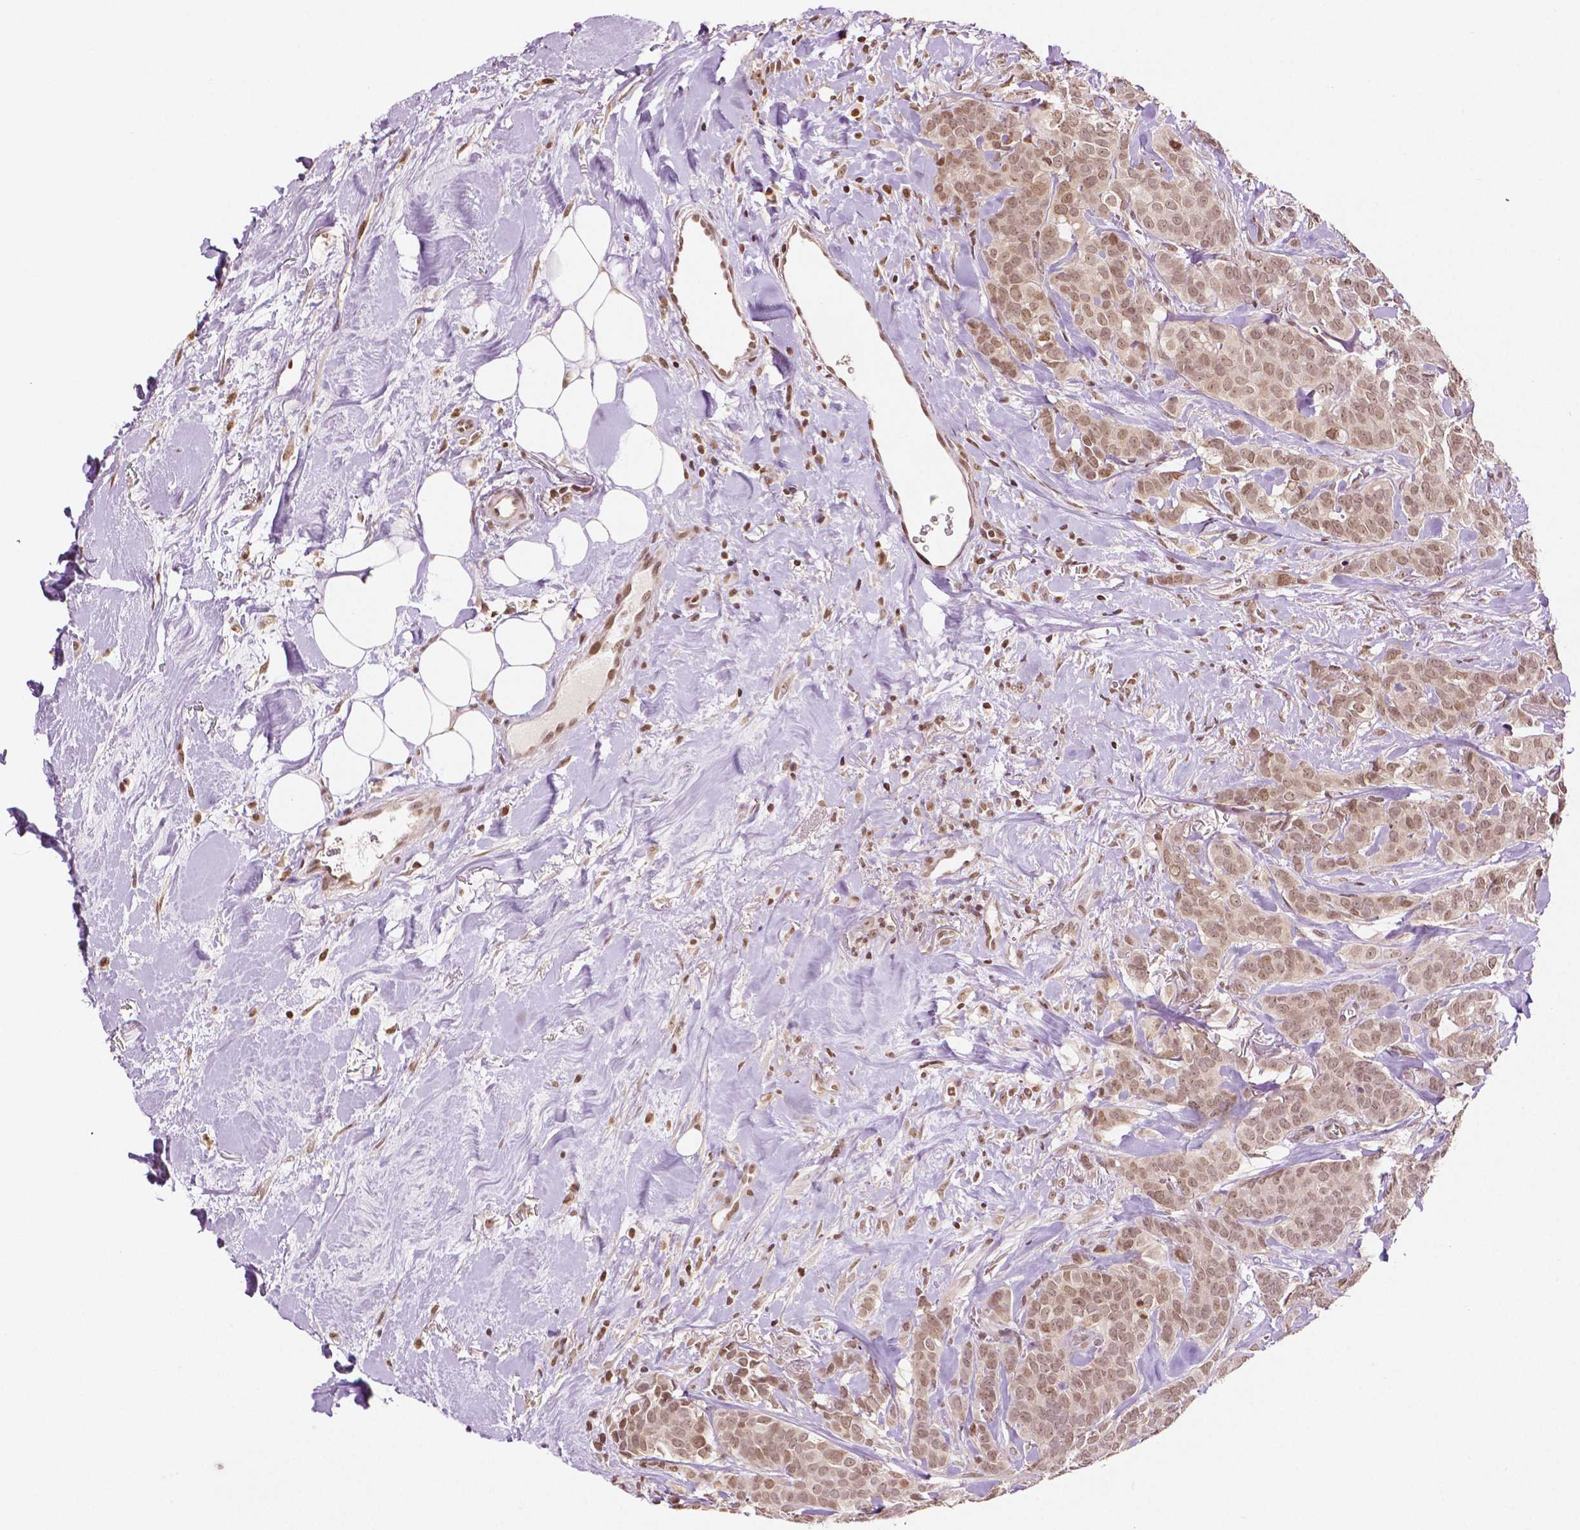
{"staining": {"intensity": "moderate", "quantity": ">75%", "location": "nuclear"}, "tissue": "breast cancer", "cell_type": "Tumor cells", "image_type": "cancer", "snomed": [{"axis": "morphology", "description": "Duct carcinoma"}, {"axis": "topography", "description": "Breast"}], "caption": "A brown stain shows moderate nuclear expression of a protein in intraductal carcinoma (breast) tumor cells. The staining is performed using DAB (3,3'-diaminobenzidine) brown chromogen to label protein expression. The nuclei are counter-stained blue using hematoxylin.", "gene": "DEK", "patient": {"sex": "female", "age": 84}}